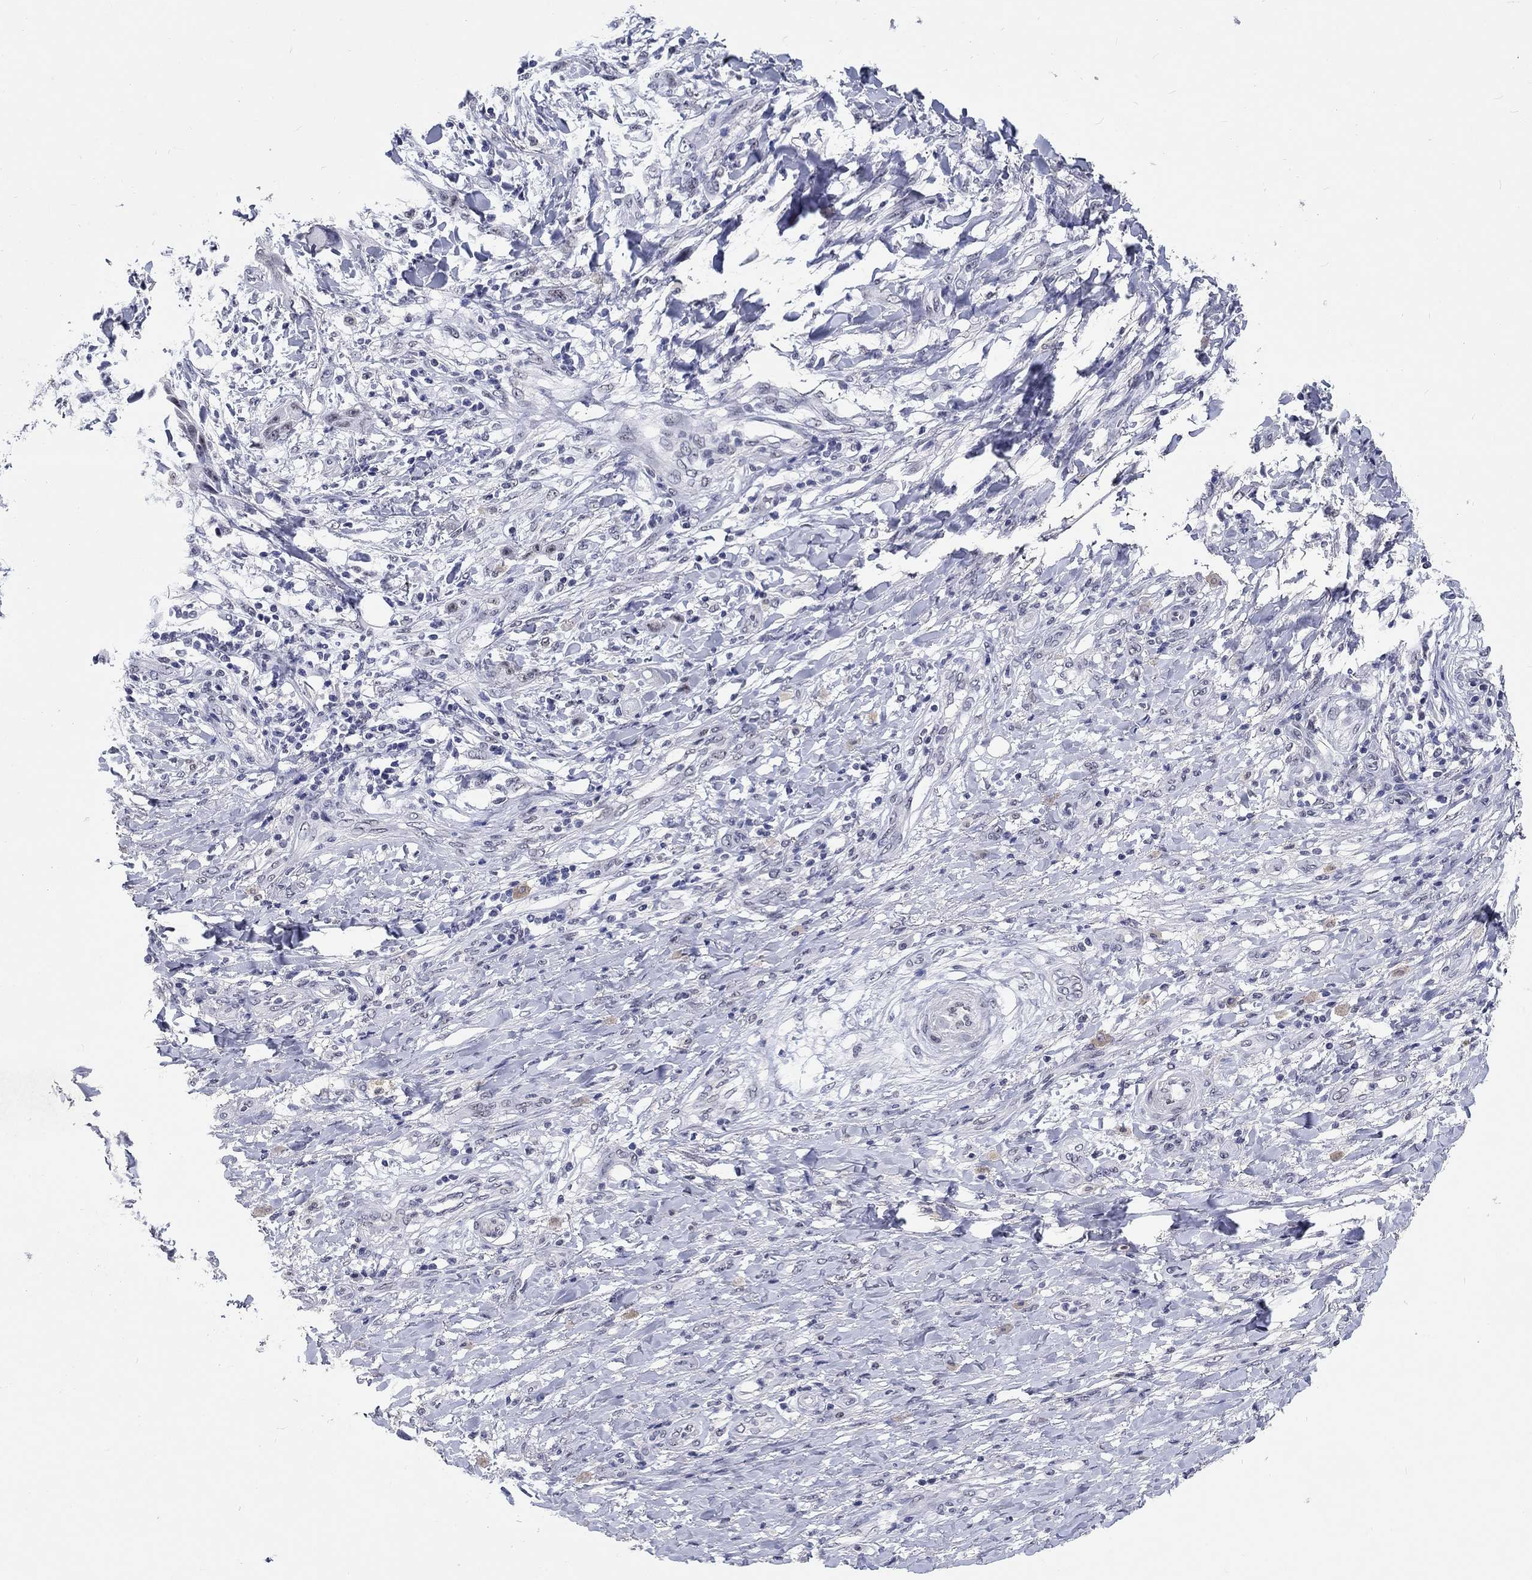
{"staining": {"intensity": "negative", "quantity": "none", "location": "none"}, "tissue": "skin cancer", "cell_type": "Tumor cells", "image_type": "cancer", "snomed": [{"axis": "morphology", "description": "Squamous cell carcinoma, NOS"}, {"axis": "topography", "description": "Skin"}], "caption": "DAB immunohistochemical staining of human squamous cell carcinoma (skin) demonstrates no significant positivity in tumor cells.", "gene": "GRIN1", "patient": {"sex": "male", "age": 62}}